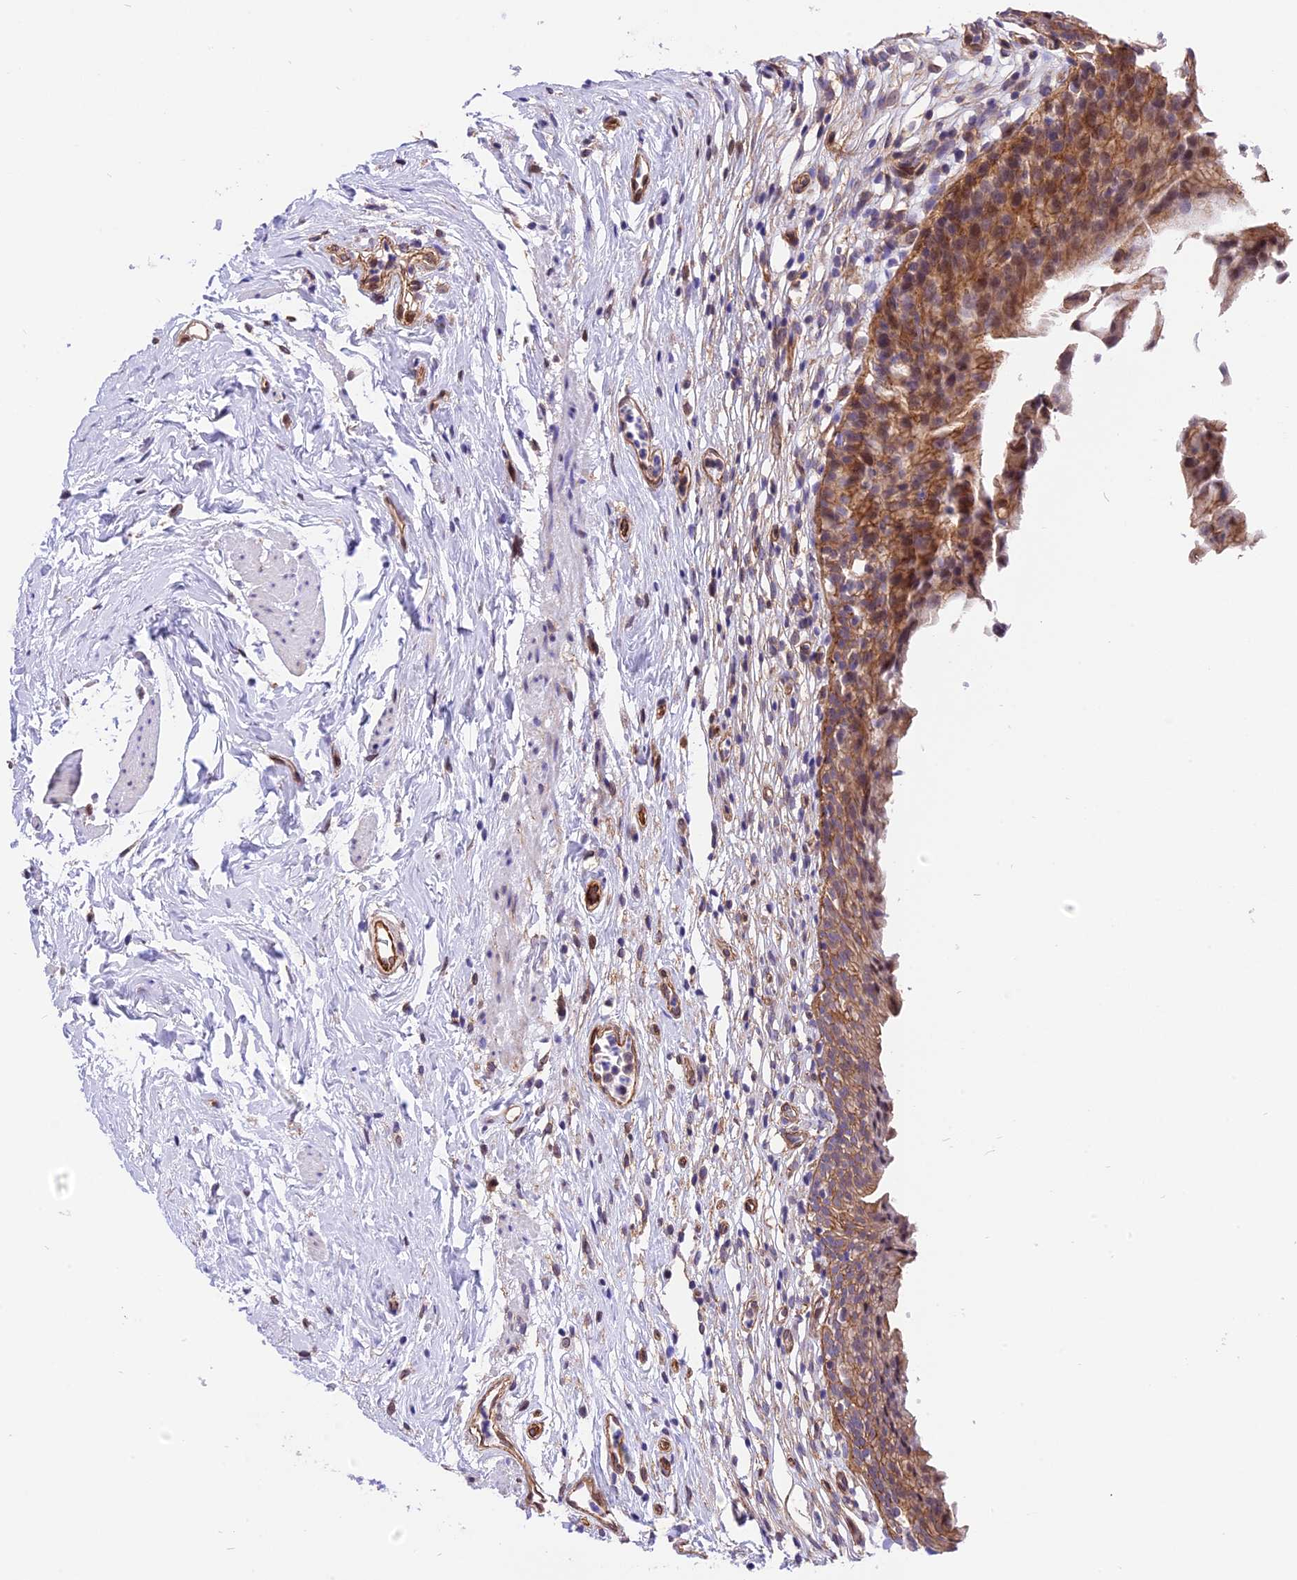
{"staining": {"intensity": "moderate", "quantity": ">75%", "location": "cytoplasmic/membranous"}, "tissue": "urinary bladder", "cell_type": "Urothelial cells", "image_type": "normal", "snomed": [{"axis": "morphology", "description": "Normal tissue, NOS"}, {"axis": "morphology", "description": "Inflammation, NOS"}, {"axis": "topography", "description": "Urinary bladder"}], "caption": "A brown stain shows moderate cytoplasmic/membranous expression of a protein in urothelial cells of unremarkable urinary bladder.", "gene": "R3HDM4", "patient": {"sex": "male", "age": 63}}